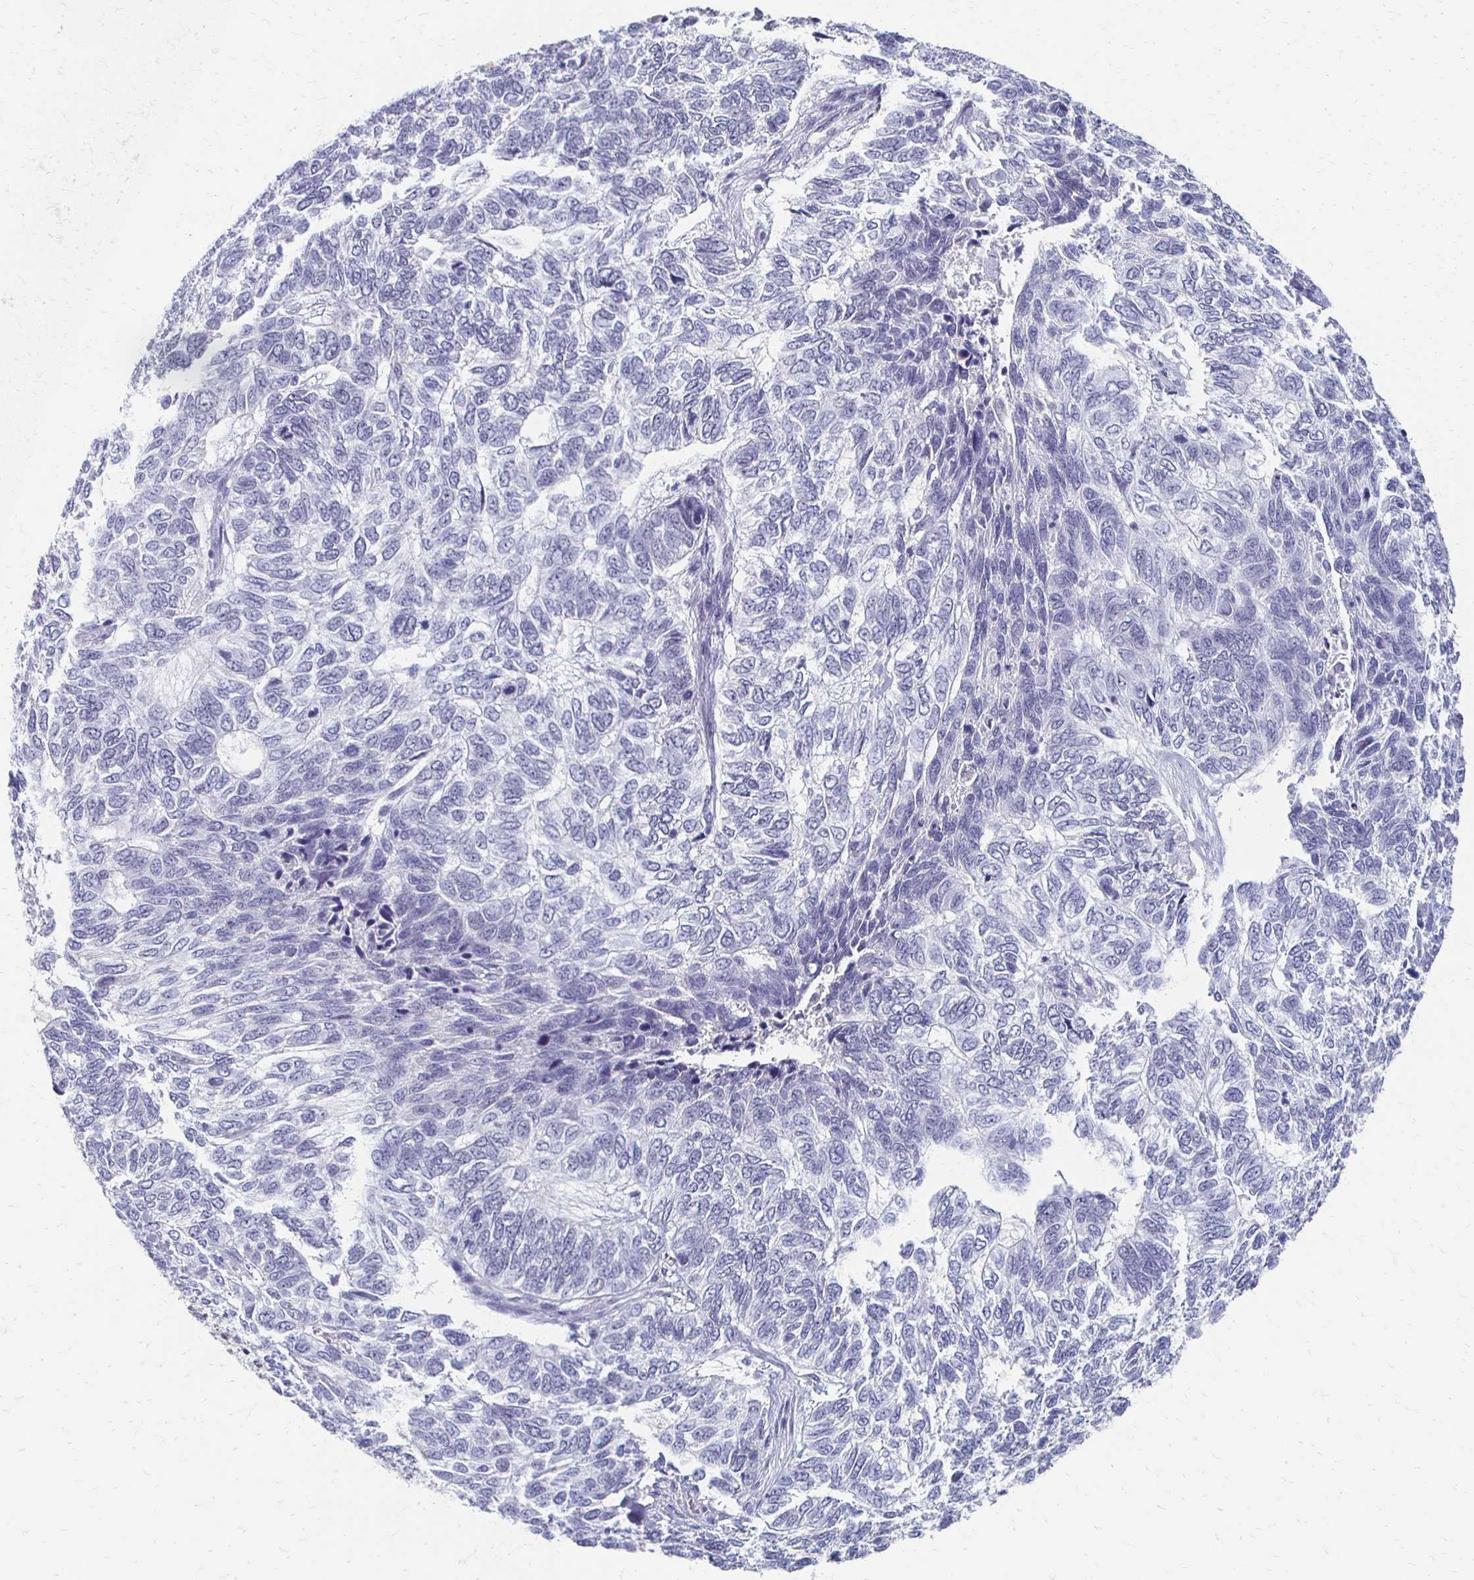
{"staining": {"intensity": "negative", "quantity": "none", "location": "none"}, "tissue": "skin cancer", "cell_type": "Tumor cells", "image_type": "cancer", "snomed": [{"axis": "morphology", "description": "Basal cell carcinoma"}, {"axis": "topography", "description": "Skin"}], "caption": "Immunohistochemical staining of skin cancer demonstrates no significant staining in tumor cells.", "gene": "CXCR2", "patient": {"sex": "female", "age": 65}}